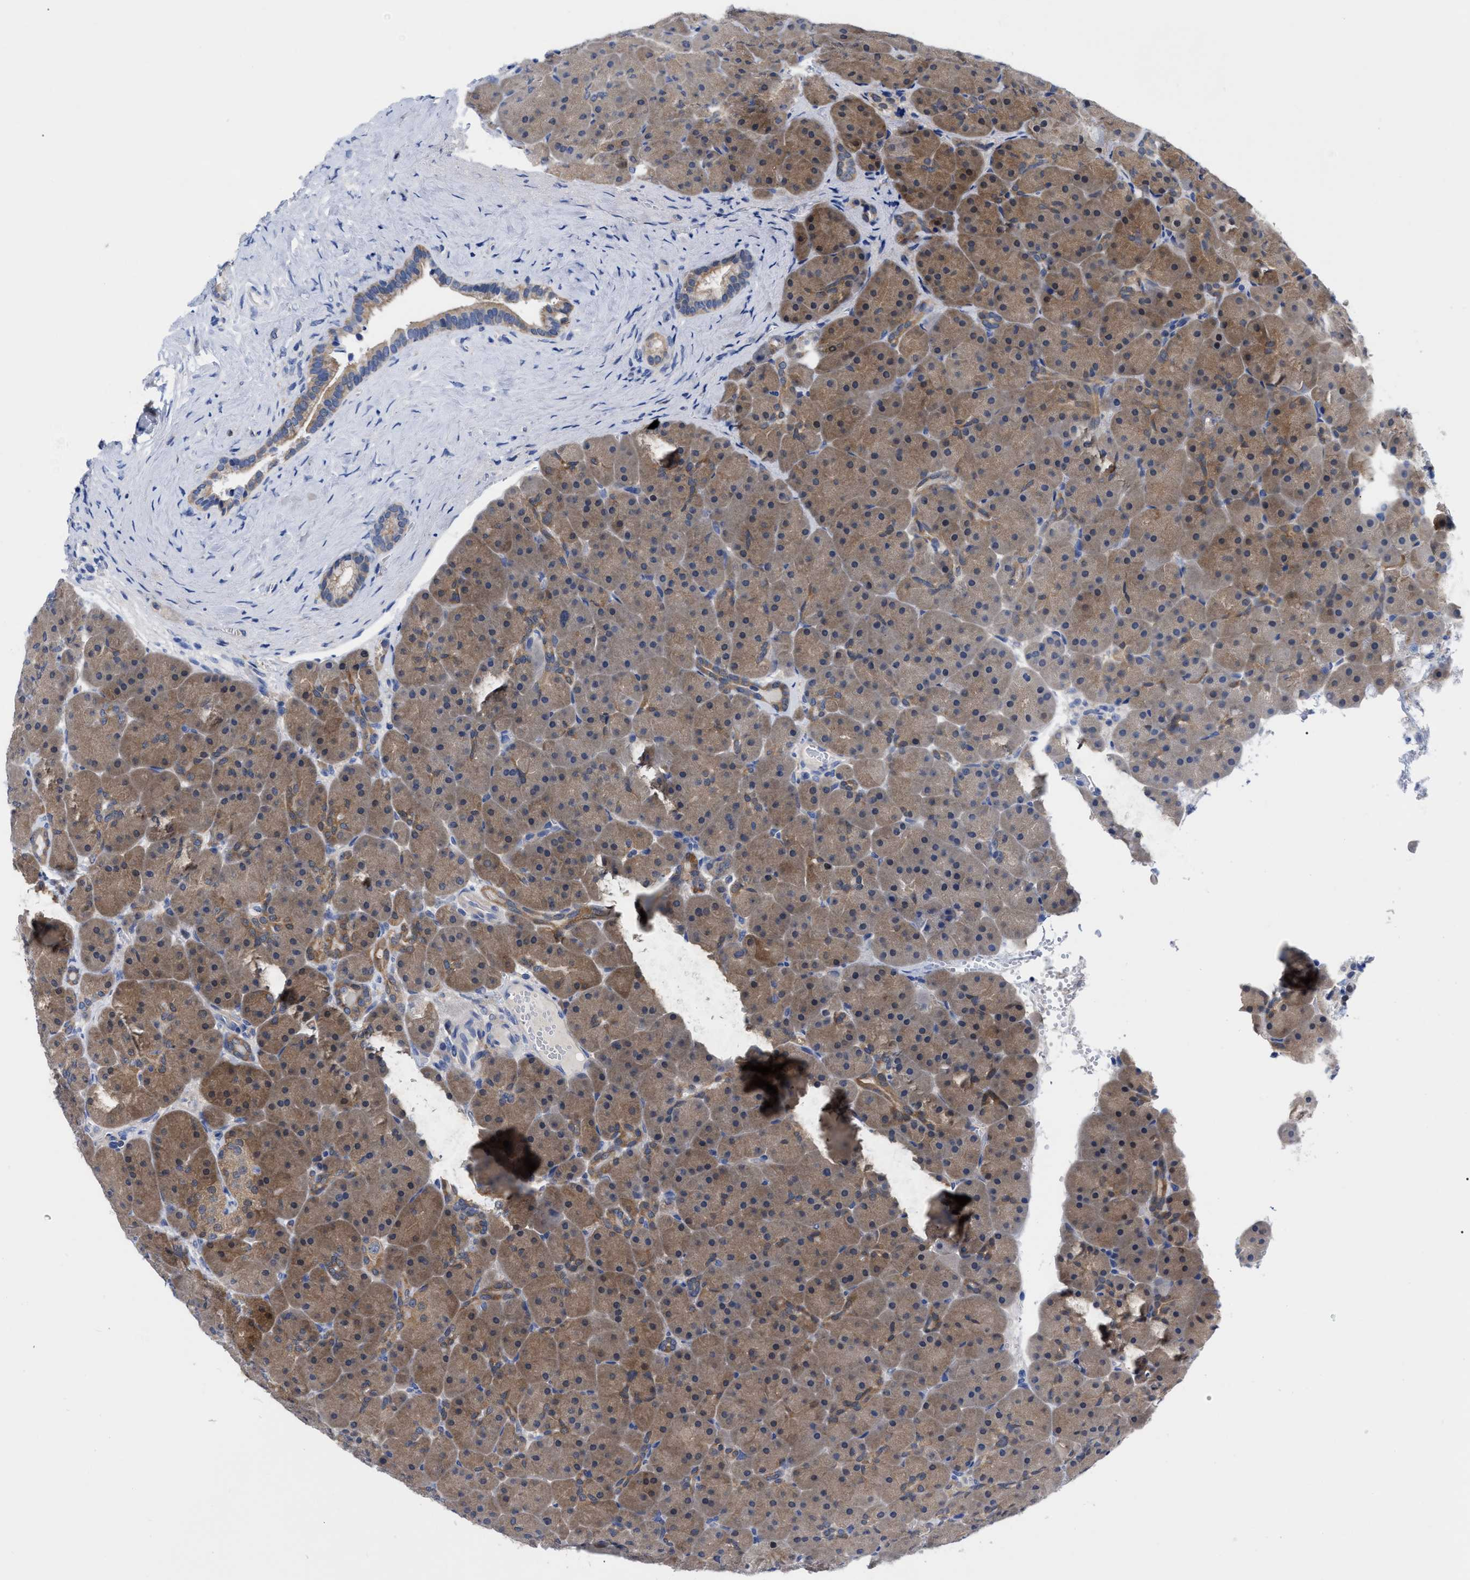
{"staining": {"intensity": "moderate", "quantity": ">75%", "location": "cytoplasmic/membranous"}, "tissue": "pancreas", "cell_type": "Exocrine glandular cells", "image_type": "normal", "snomed": [{"axis": "morphology", "description": "Normal tissue, NOS"}, {"axis": "topography", "description": "Pancreas"}], "caption": "Immunohistochemical staining of normal human pancreas exhibits >75% levels of moderate cytoplasmic/membranous protein positivity in approximately >75% of exocrine glandular cells. The staining was performed using DAB (3,3'-diaminobenzidine), with brown indicating positive protein expression. Nuclei are stained blue with hematoxylin.", "gene": "RBKS", "patient": {"sex": "male", "age": 66}}